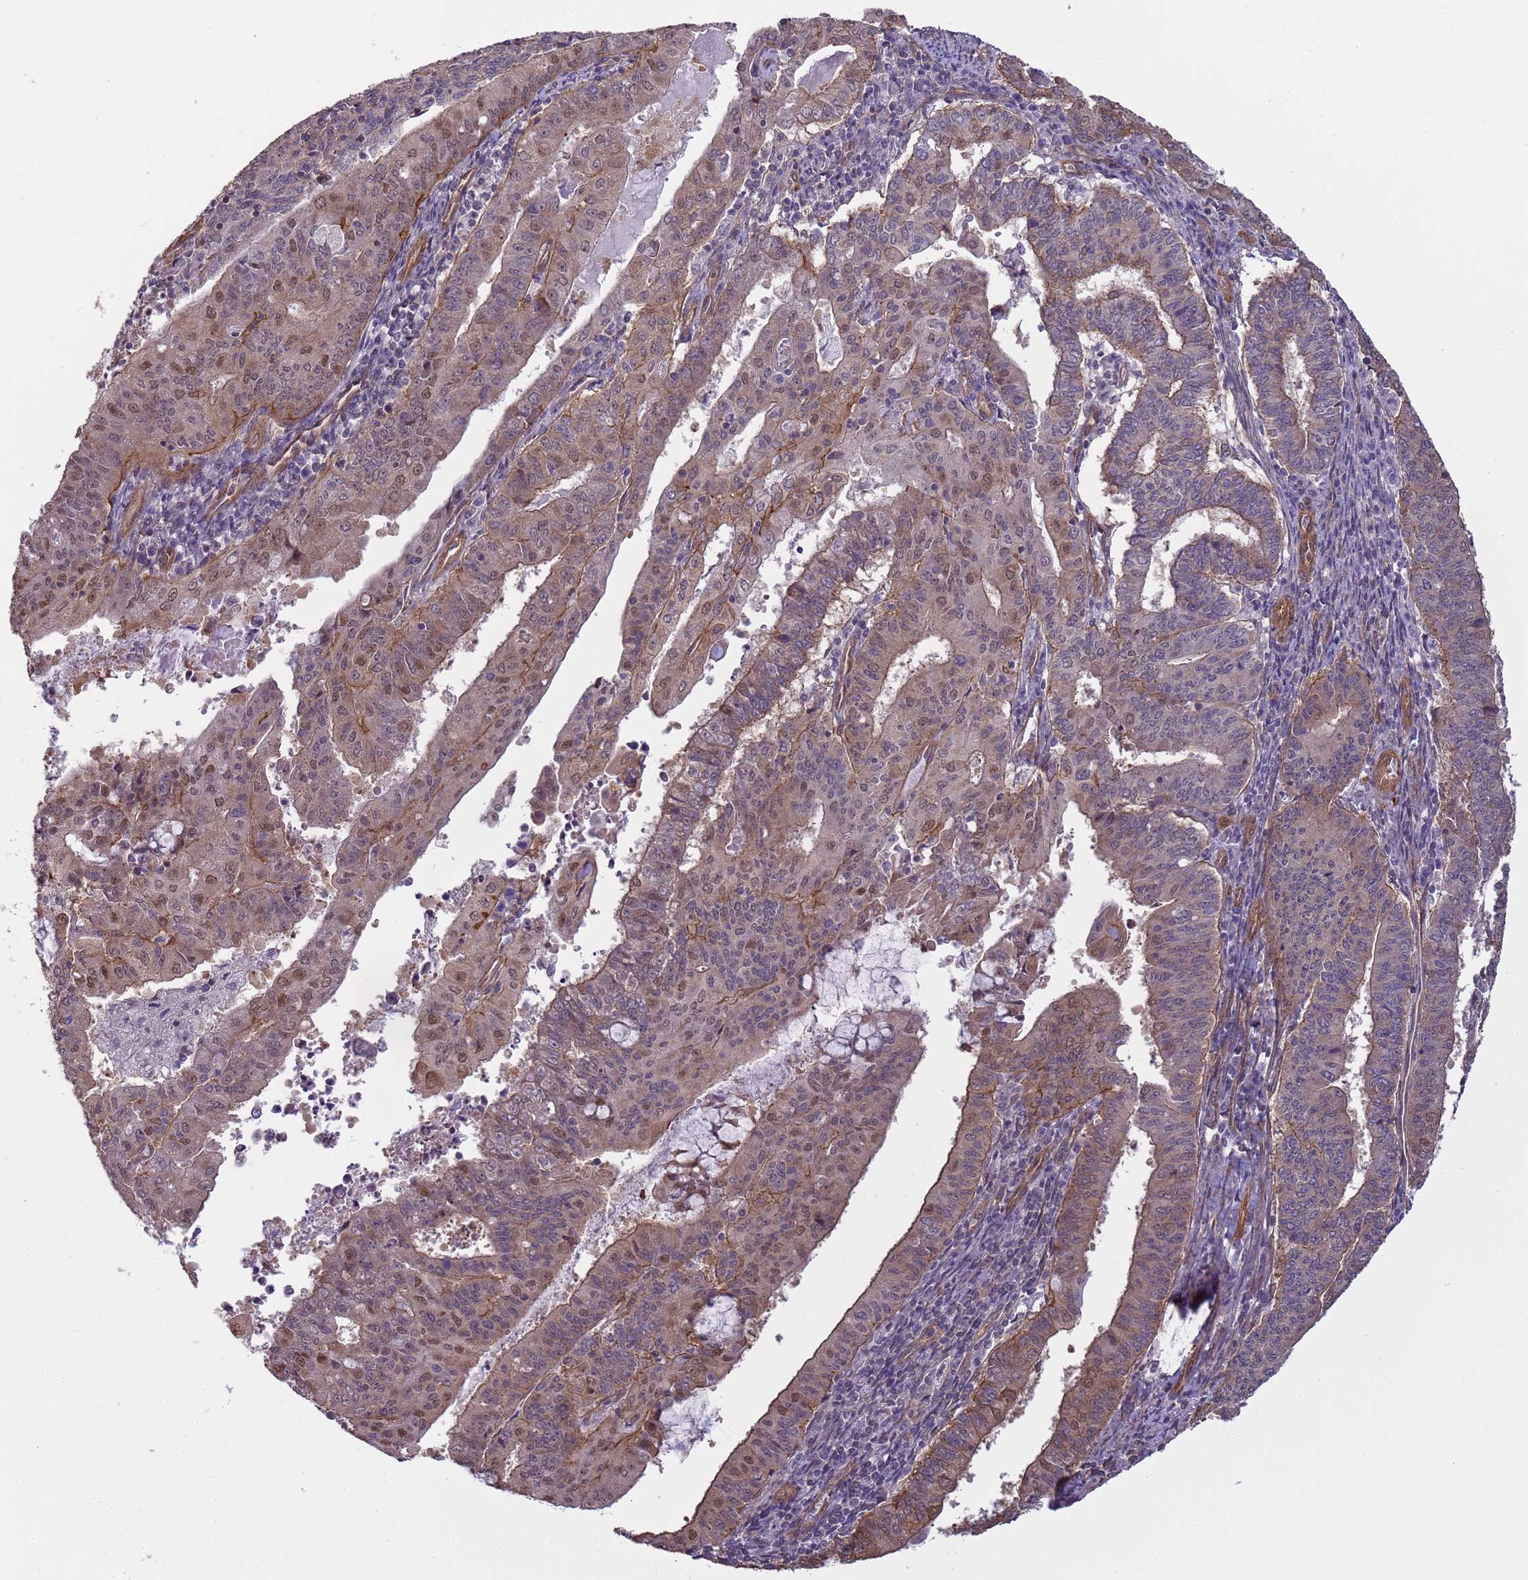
{"staining": {"intensity": "weak", "quantity": "25%-75%", "location": "cytoplasmic/membranous,nuclear"}, "tissue": "endometrial cancer", "cell_type": "Tumor cells", "image_type": "cancer", "snomed": [{"axis": "morphology", "description": "Adenocarcinoma, NOS"}, {"axis": "topography", "description": "Endometrium"}], "caption": "Protein expression analysis of human endometrial adenocarcinoma reveals weak cytoplasmic/membranous and nuclear staining in approximately 25%-75% of tumor cells.", "gene": "ITGB4", "patient": {"sex": "female", "age": 59}}